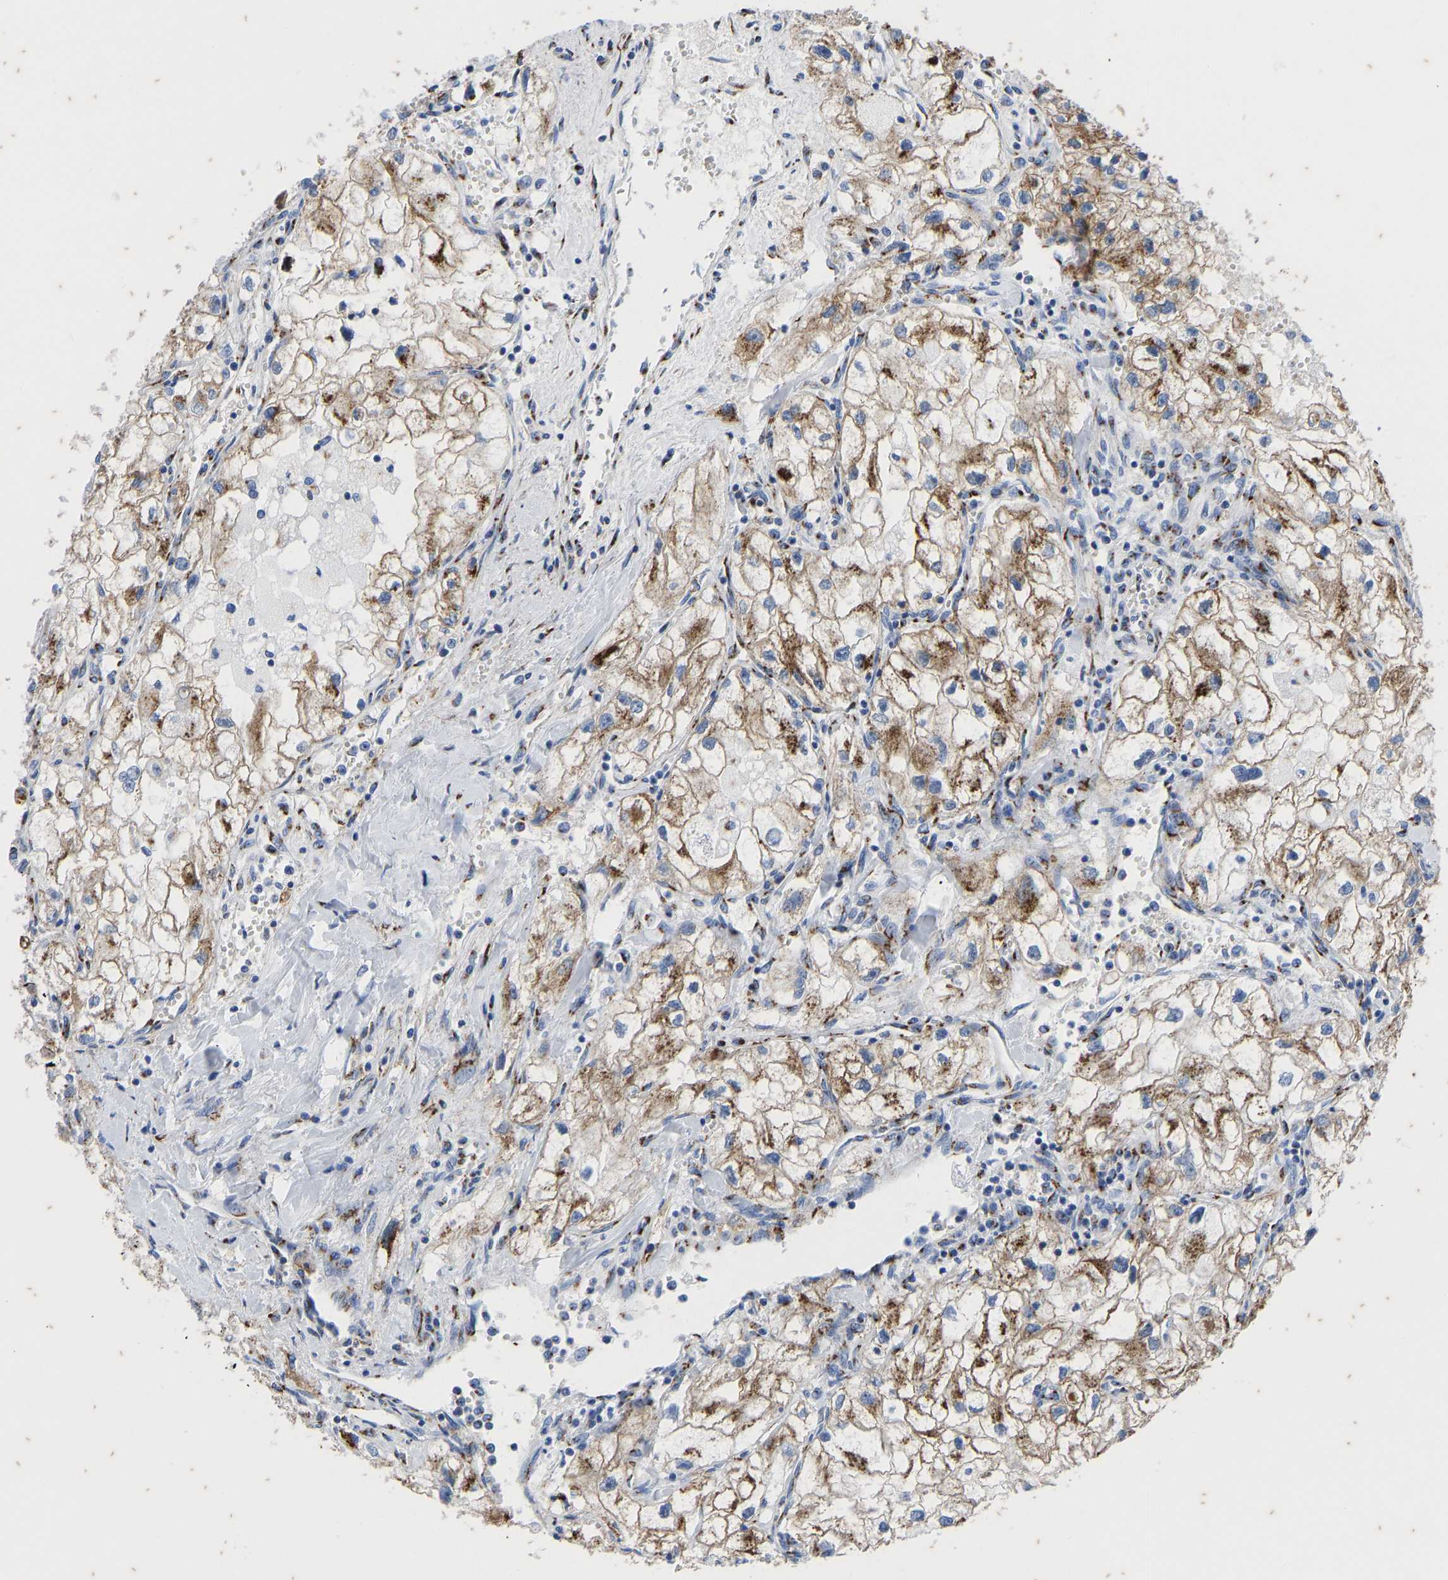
{"staining": {"intensity": "moderate", "quantity": ">75%", "location": "cytoplasmic/membranous"}, "tissue": "renal cancer", "cell_type": "Tumor cells", "image_type": "cancer", "snomed": [{"axis": "morphology", "description": "Adenocarcinoma, NOS"}, {"axis": "topography", "description": "Kidney"}], "caption": "Tumor cells show moderate cytoplasmic/membranous staining in approximately >75% of cells in renal cancer. The staining was performed using DAB (3,3'-diaminobenzidine) to visualize the protein expression in brown, while the nuclei were stained in blue with hematoxylin (Magnification: 20x).", "gene": "TMEM87A", "patient": {"sex": "female", "age": 70}}